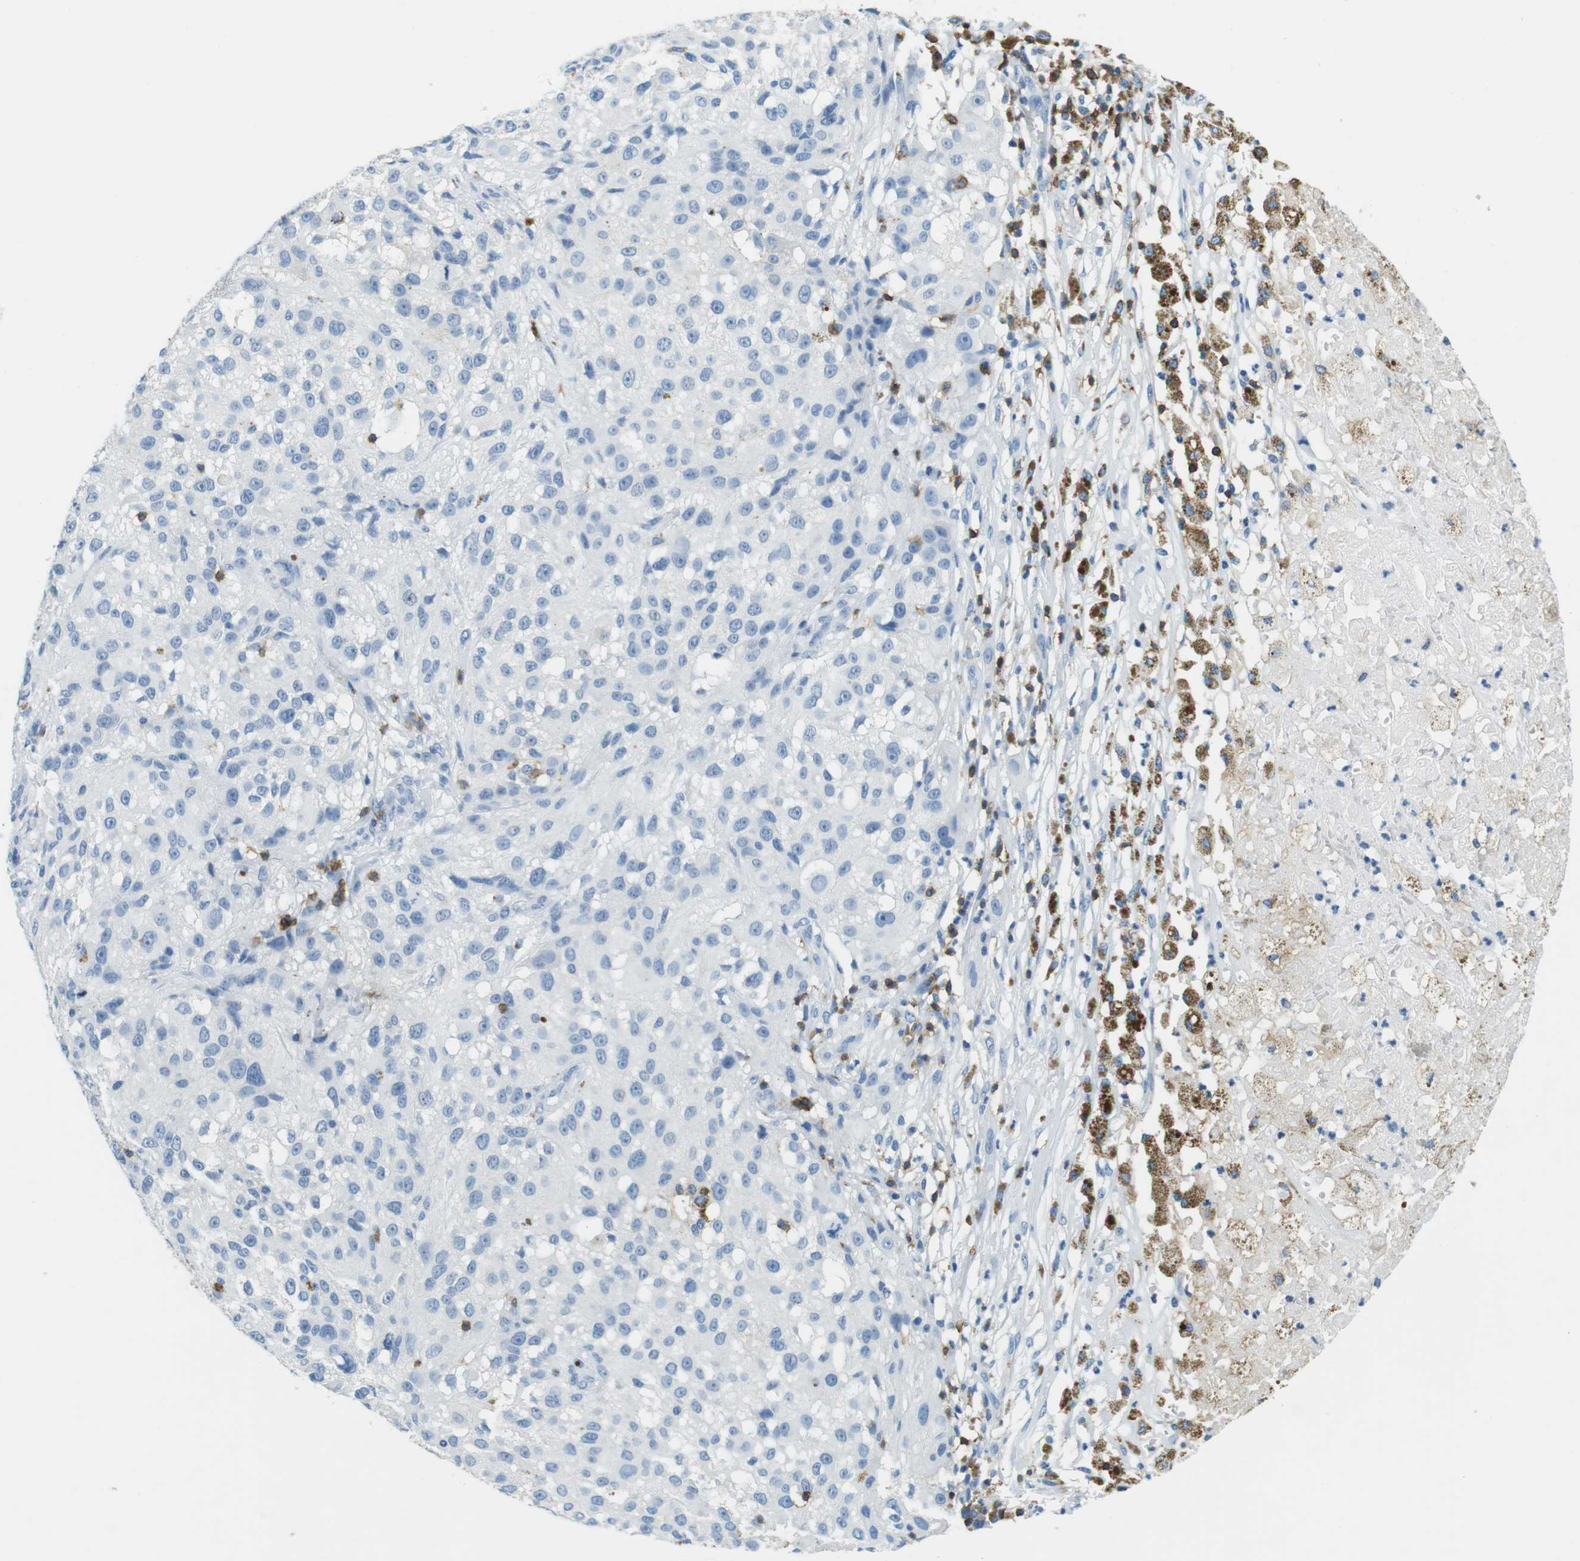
{"staining": {"intensity": "negative", "quantity": "none", "location": "none"}, "tissue": "melanoma", "cell_type": "Tumor cells", "image_type": "cancer", "snomed": [{"axis": "morphology", "description": "Necrosis, NOS"}, {"axis": "morphology", "description": "Malignant melanoma, NOS"}, {"axis": "topography", "description": "Skin"}], "caption": "The image shows no significant positivity in tumor cells of malignant melanoma.", "gene": "LAT", "patient": {"sex": "female", "age": 87}}